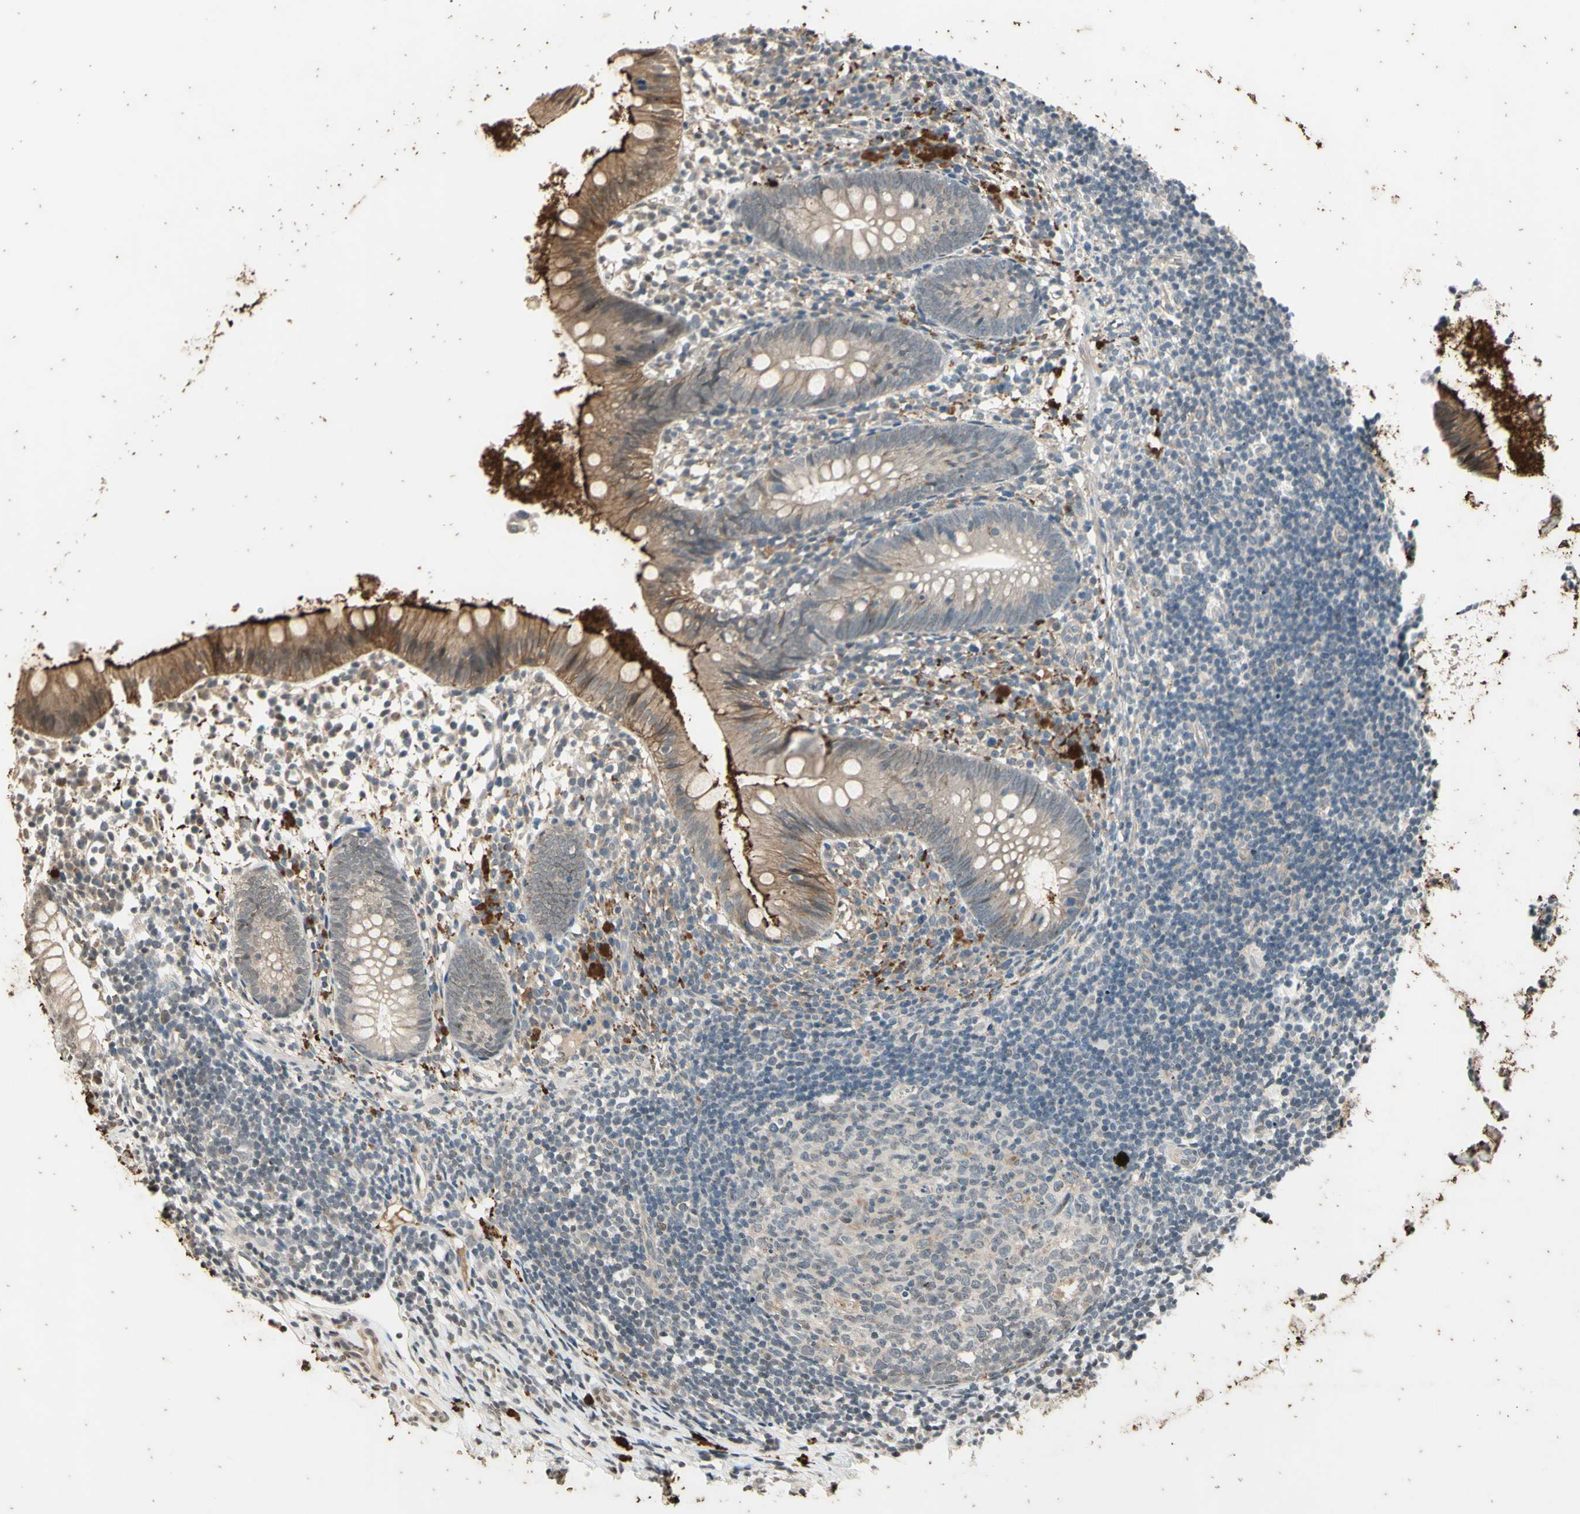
{"staining": {"intensity": "moderate", "quantity": "25%-75%", "location": "cytoplasmic/membranous"}, "tissue": "appendix", "cell_type": "Glandular cells", "image_type": "normal", "snomed": [{"axis": "morphology", "description": "Normal tissue, NOS"}, {"axis": "topography", "description": "Appendix"}], "caption": "Appendix stained for a protein (brown) exhibits moderate cytoplasmic/membranous positive staining in approximately 25%-75% of glandular cells.", "gene": "EFNB2", "patient": {"sex": "female", "age": 20}}